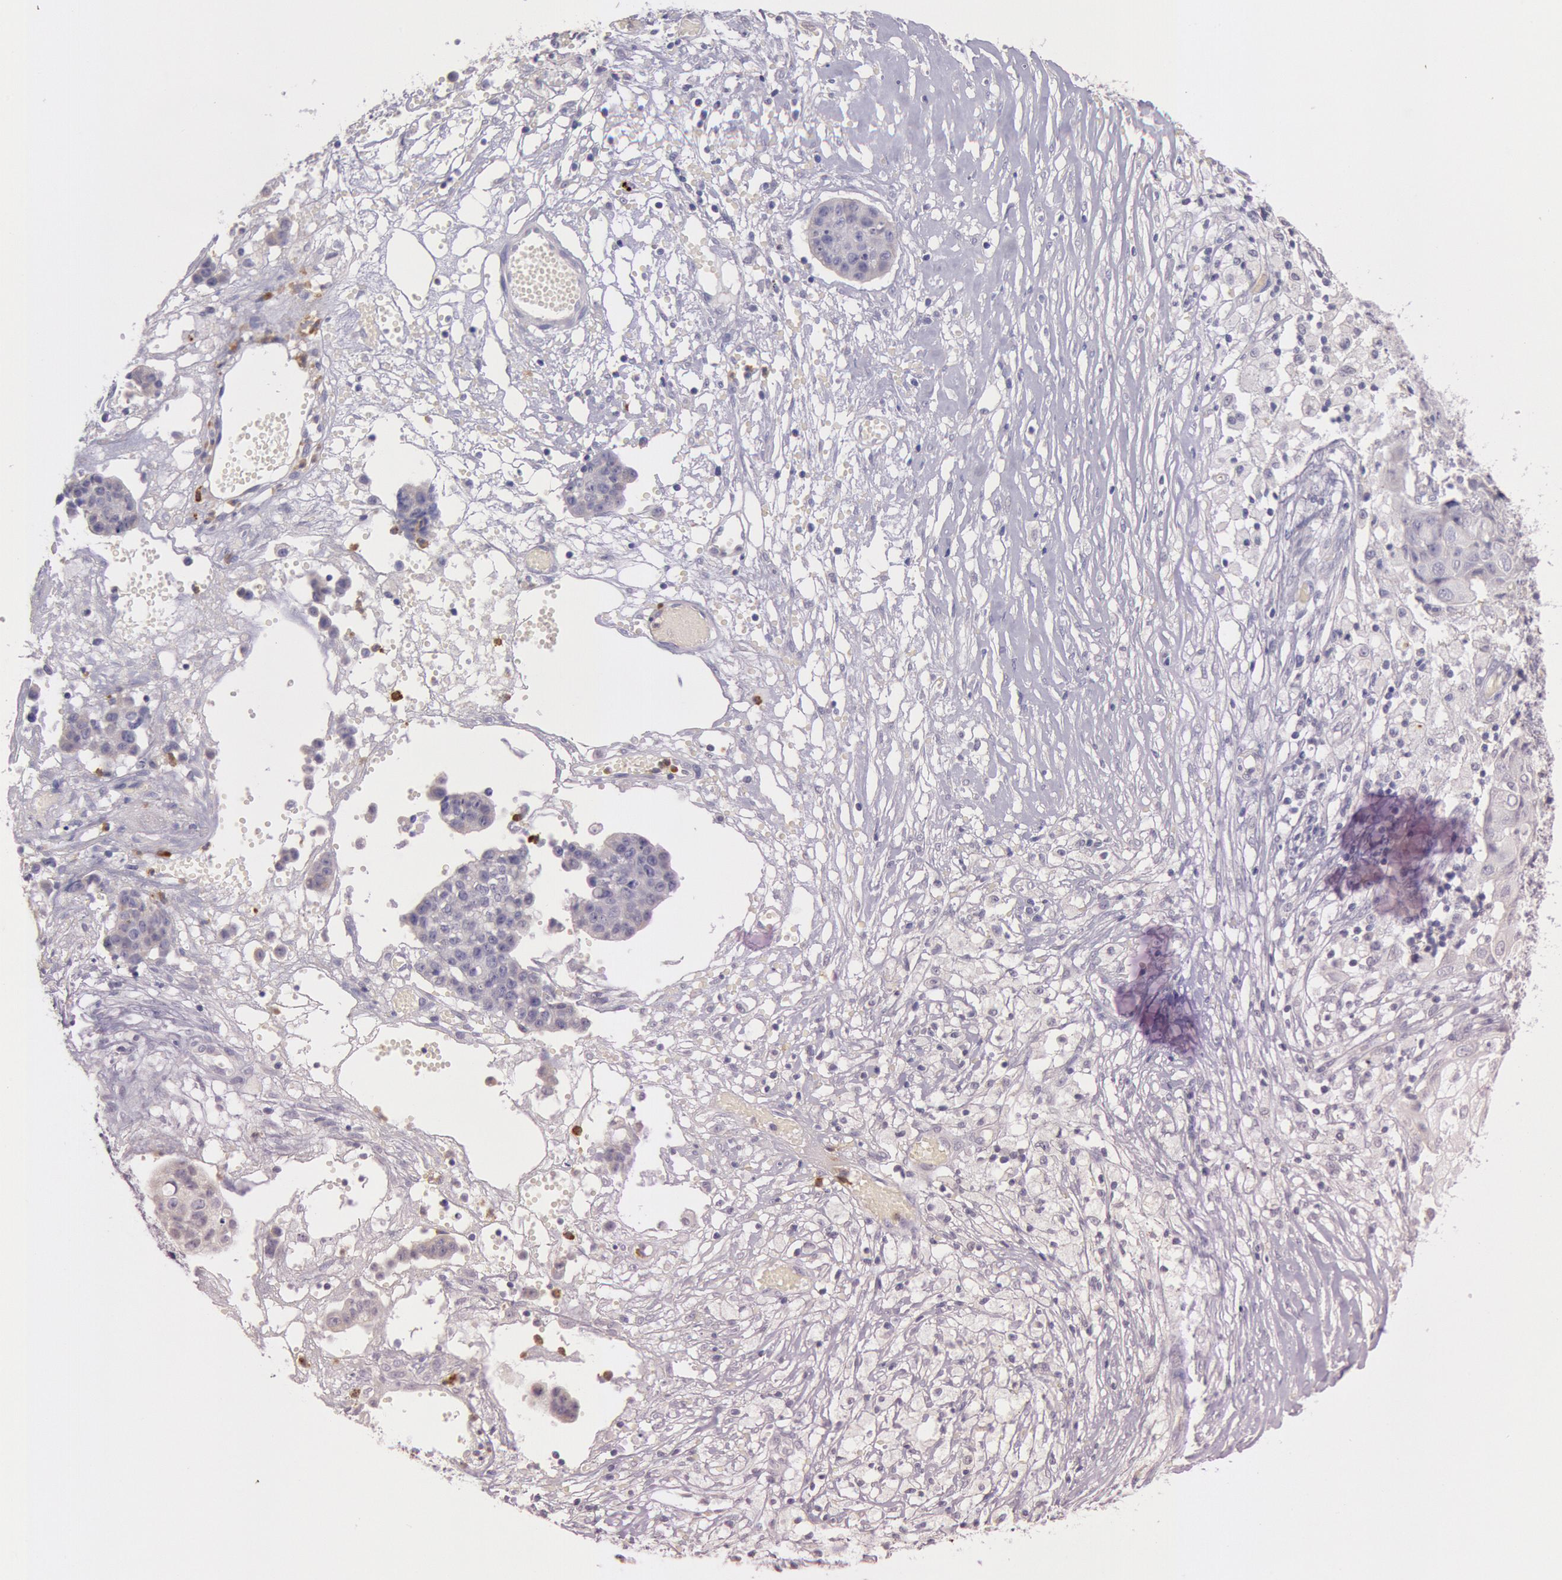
{"staining": {"intensity": "negative", "quantity": "none", "location": "none"}, "tissue": "ovarian cancer", "cell_type": "Tumor cells", "image_type": "cancer", "snomed": [{"axis": "morphology", "description": "Carcinoma, endometroid"}, {"axis": "topography", "description": "Ovary"}], "caption": "This is a micrograph of IHC staining of ovarian endometroid carcinoma, which shows no positivity in tumor cells.", "gene": "KDM6A", "patient": {"sex": "female", "age": 42}}